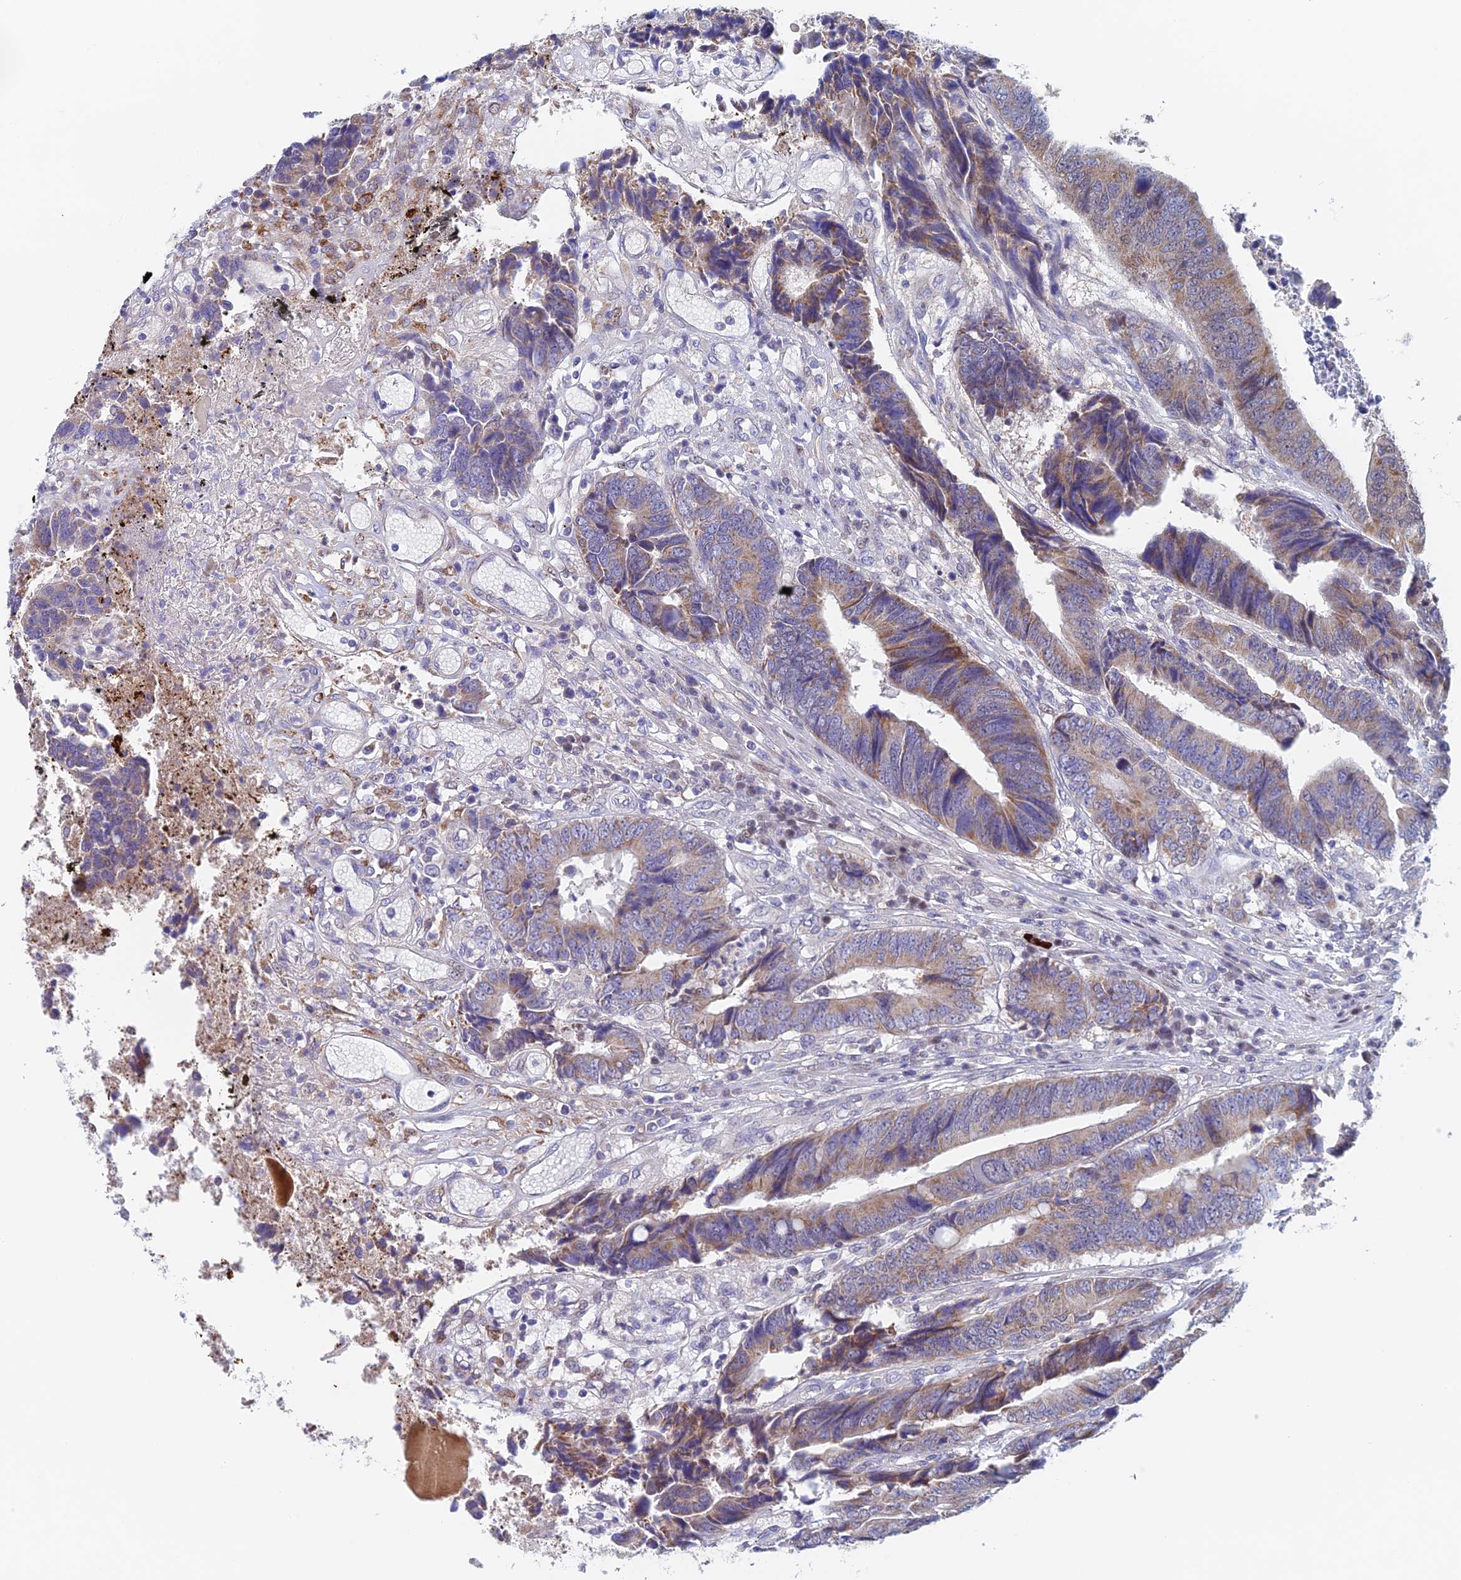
{"staining": {"intensity": "moderate", "quantity": ">75%", "location": "cytoplasmic/membranous"}, "tissue": "colorectal cancer", "cell_type": "Tumor cells", "image_type": "cancer", "snomed": [{"axis": "morphology", "description": "Adenocarcinoma, NOS"}, {"axis": "topography", "description": "Rectum"}], "caption": "Tumor cells exhibit medium levels of moderate cytoplasmic/membranous positivity in about >75% of cells in human colorectal cancer. (DAB = brown stain, brightfield microscopy at high magnification).", "gene": "MRPL17", "patient": {"sex": "male", "age": 84}}